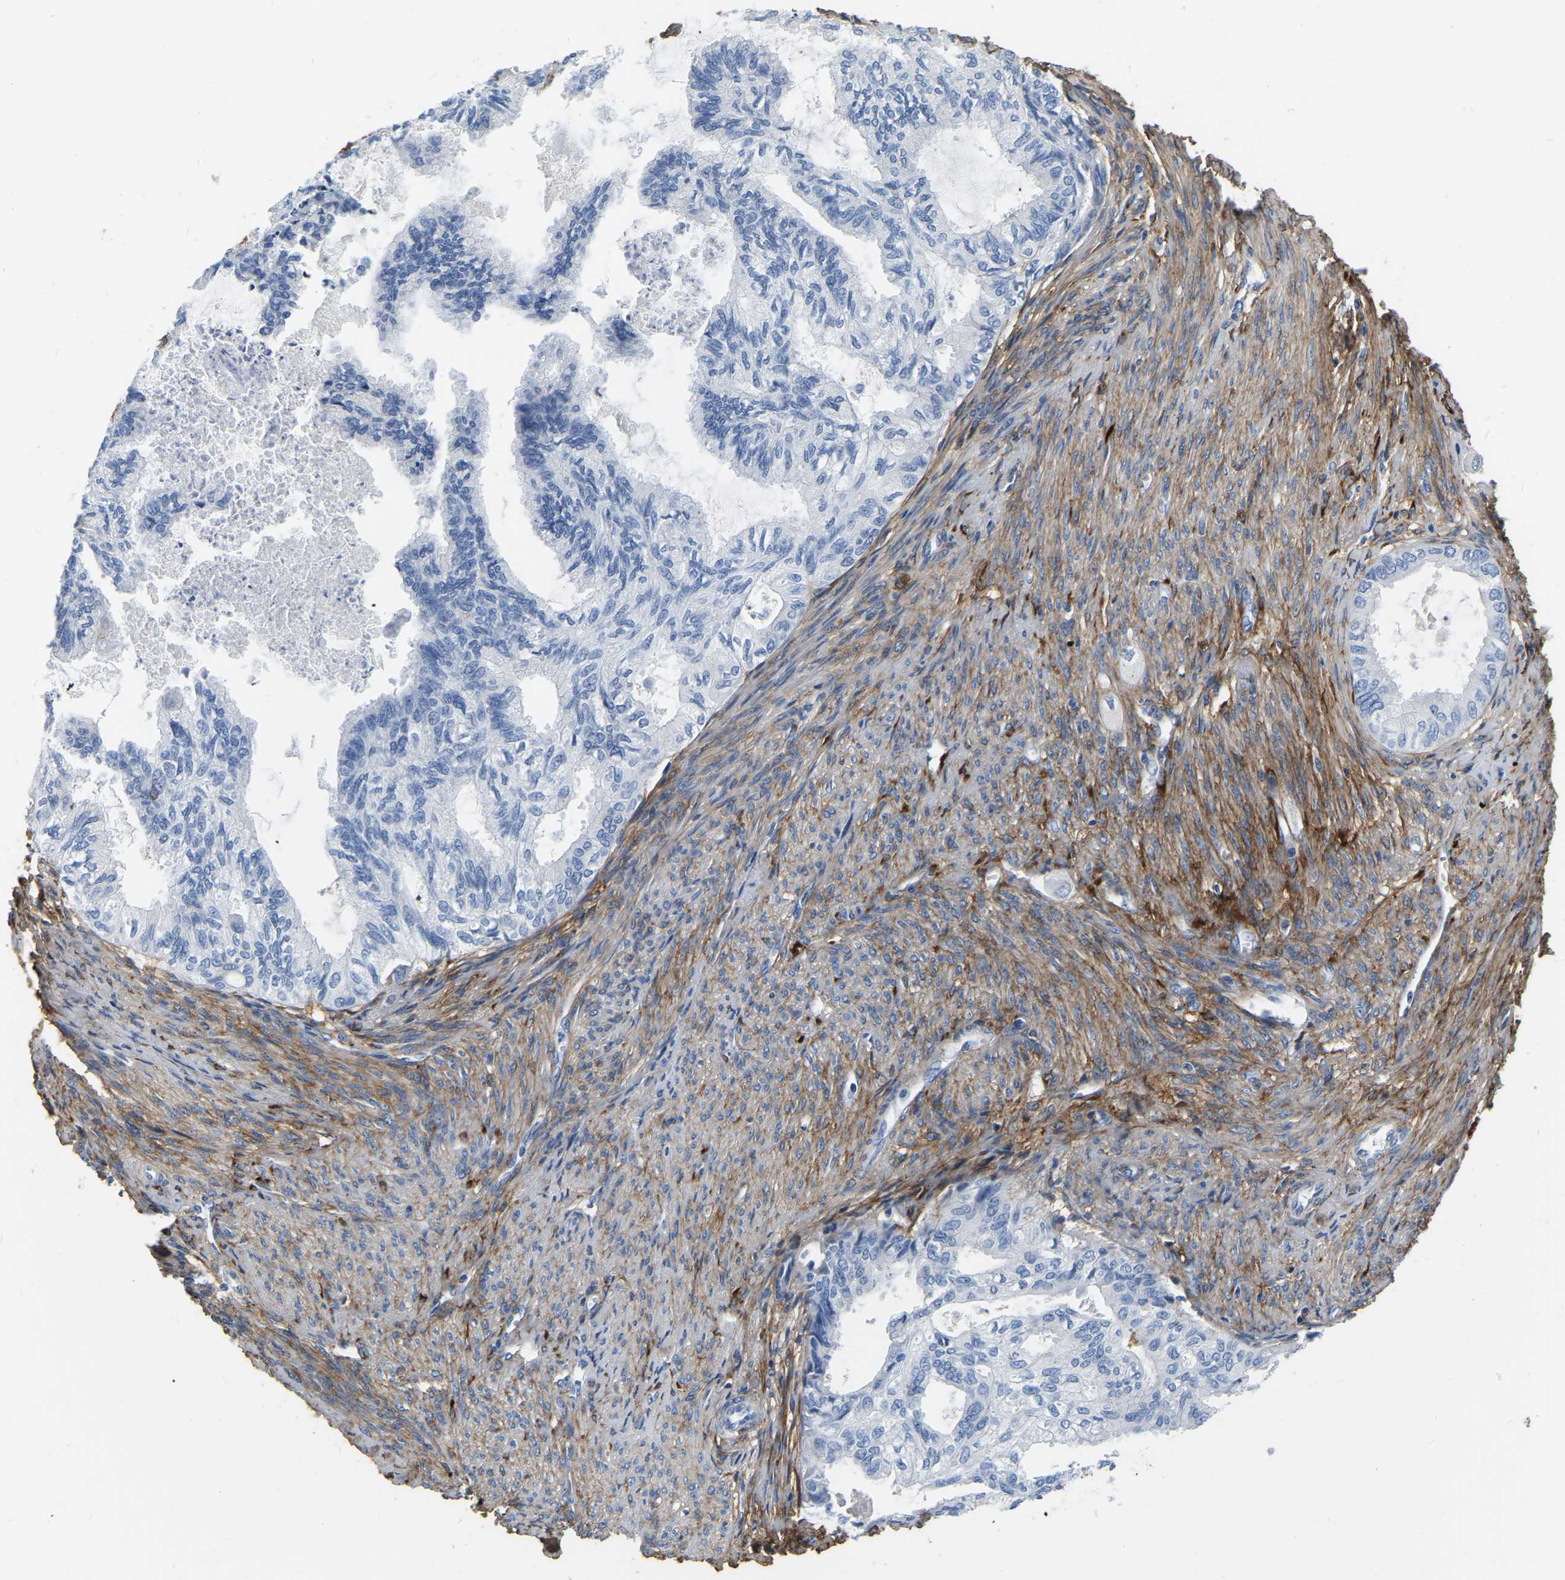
{"staining": {"intensity": "negative", "quantity": "none", "location": "none"}, "tissue": "cervical cancer", "cell_type": "Tumor cells", "image_type": "cancer", "snomed": [{"axis": "morphology", "description": "Normal tissue, NOS"}, {"axis": "morphology", "description": "Adenocarcinoma, NOS"}, {"axis": "topography", "description": "Cervix"}, {"axis": "topography", "description": "Endometrium"}], "caption": "Tumor cells are negative for protein expression in human adenocarcinoma (cervical). (DAB (3,3'-diaminobenzidine) immunohistochemistry (IHC) with hematoxylin counter stain).", "gene": "COL6A1", "patient": {"sex": "female", "age": 86}}